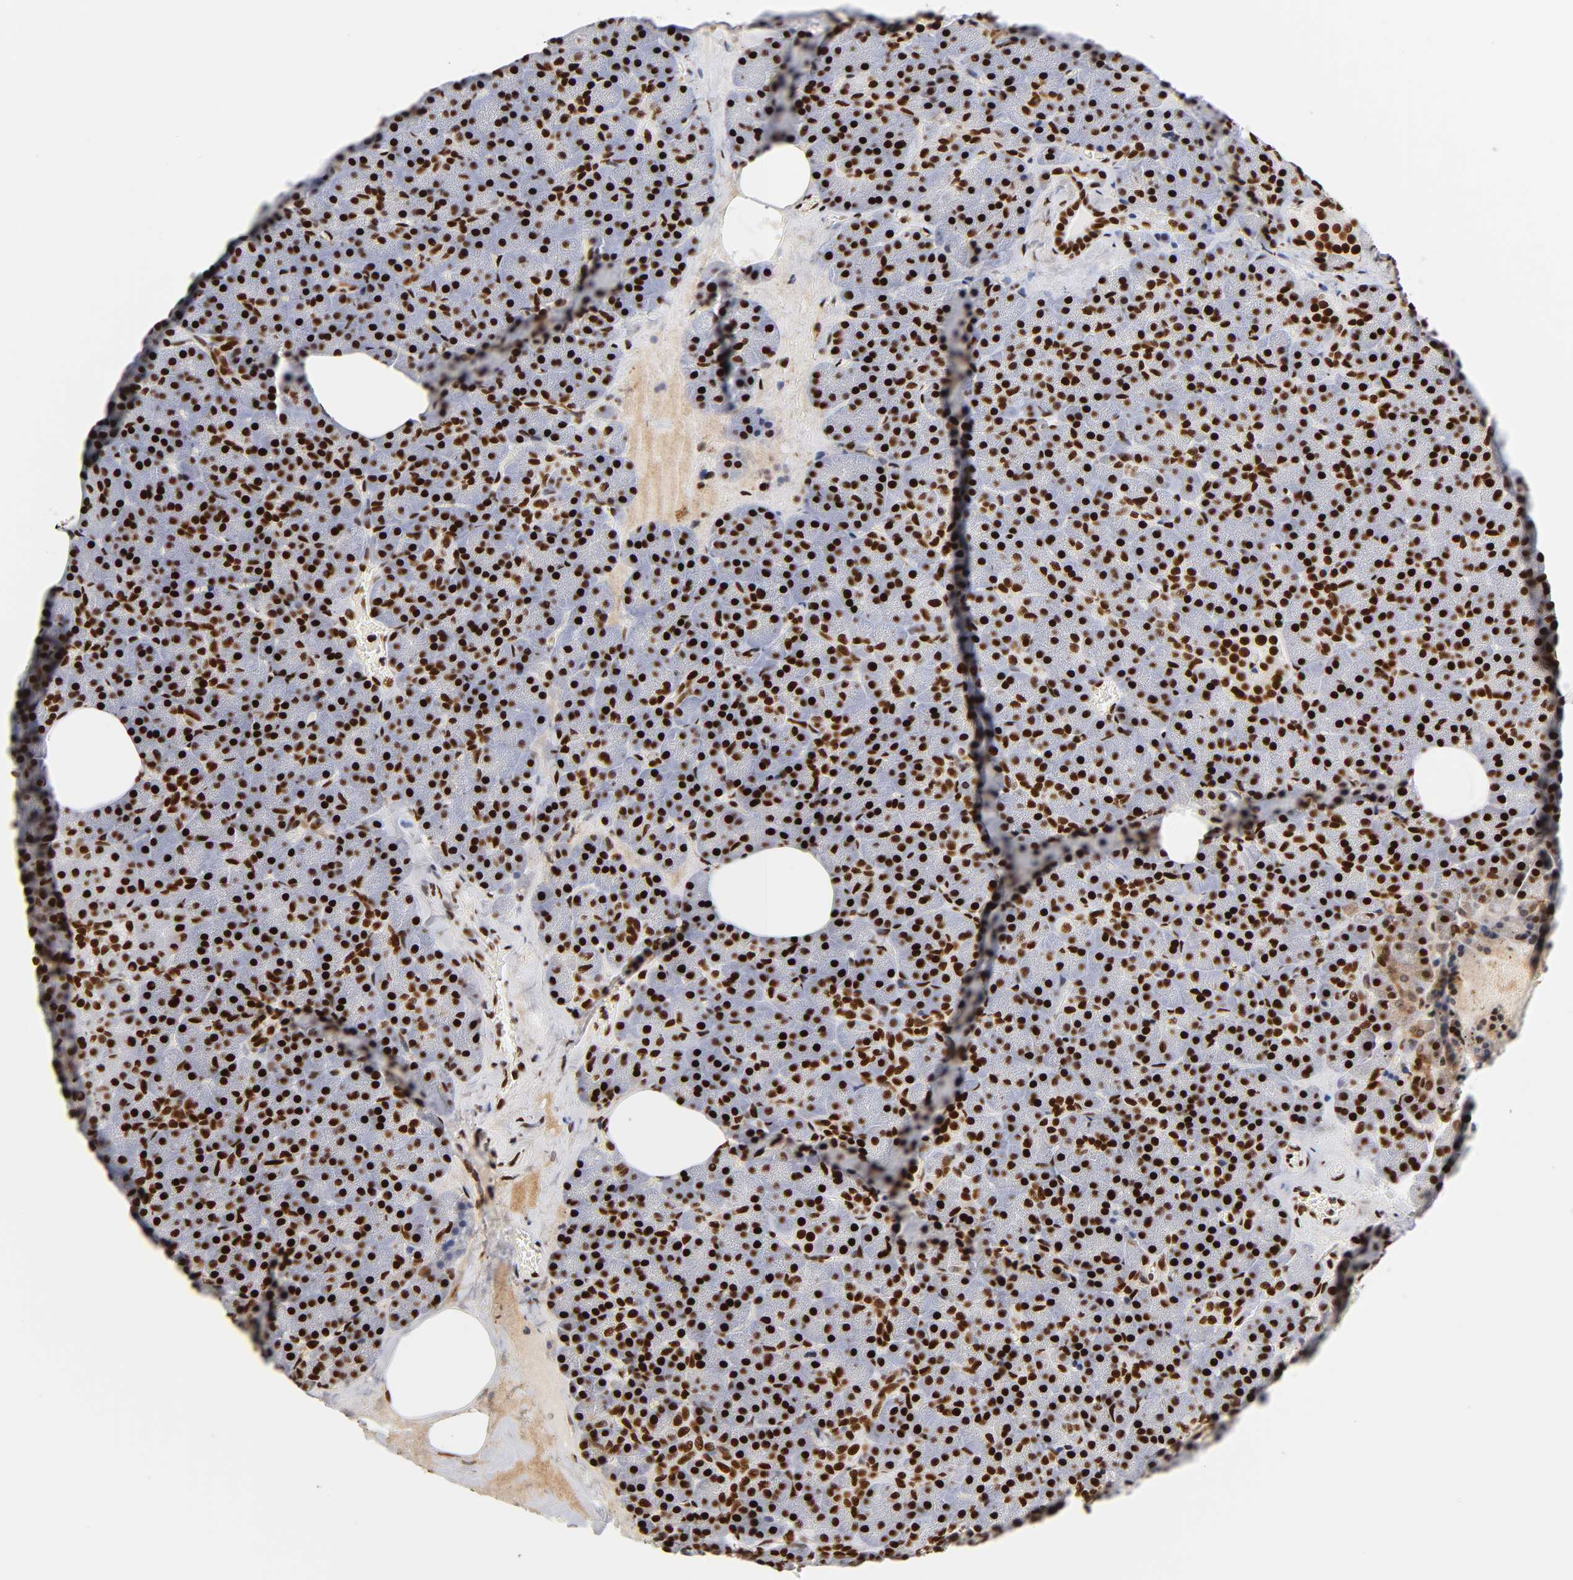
{"staining": {"intensity": "strong", "quantity": ">75%", "location": "nuclear"}, "tissue": "pancreas", "cell_type": "Exocrine glandular cells", "image_type": "normal", "snomed": [{"axis": "morphology", "description": "Normal tissue, NOS"}, {"axis": "topography", "description": "Pancreas"}], "caption": "A high-resolution histopathology image shows IHC staining of benign pancreas, which demonstrates strong nuclear staining in approximately >75% of exocrine glandular cells. (Brightfield microscopy of DAB IHC at high magnification).", "gene": "XRCC6", "patient": {"sex": "female", "age": 35}}